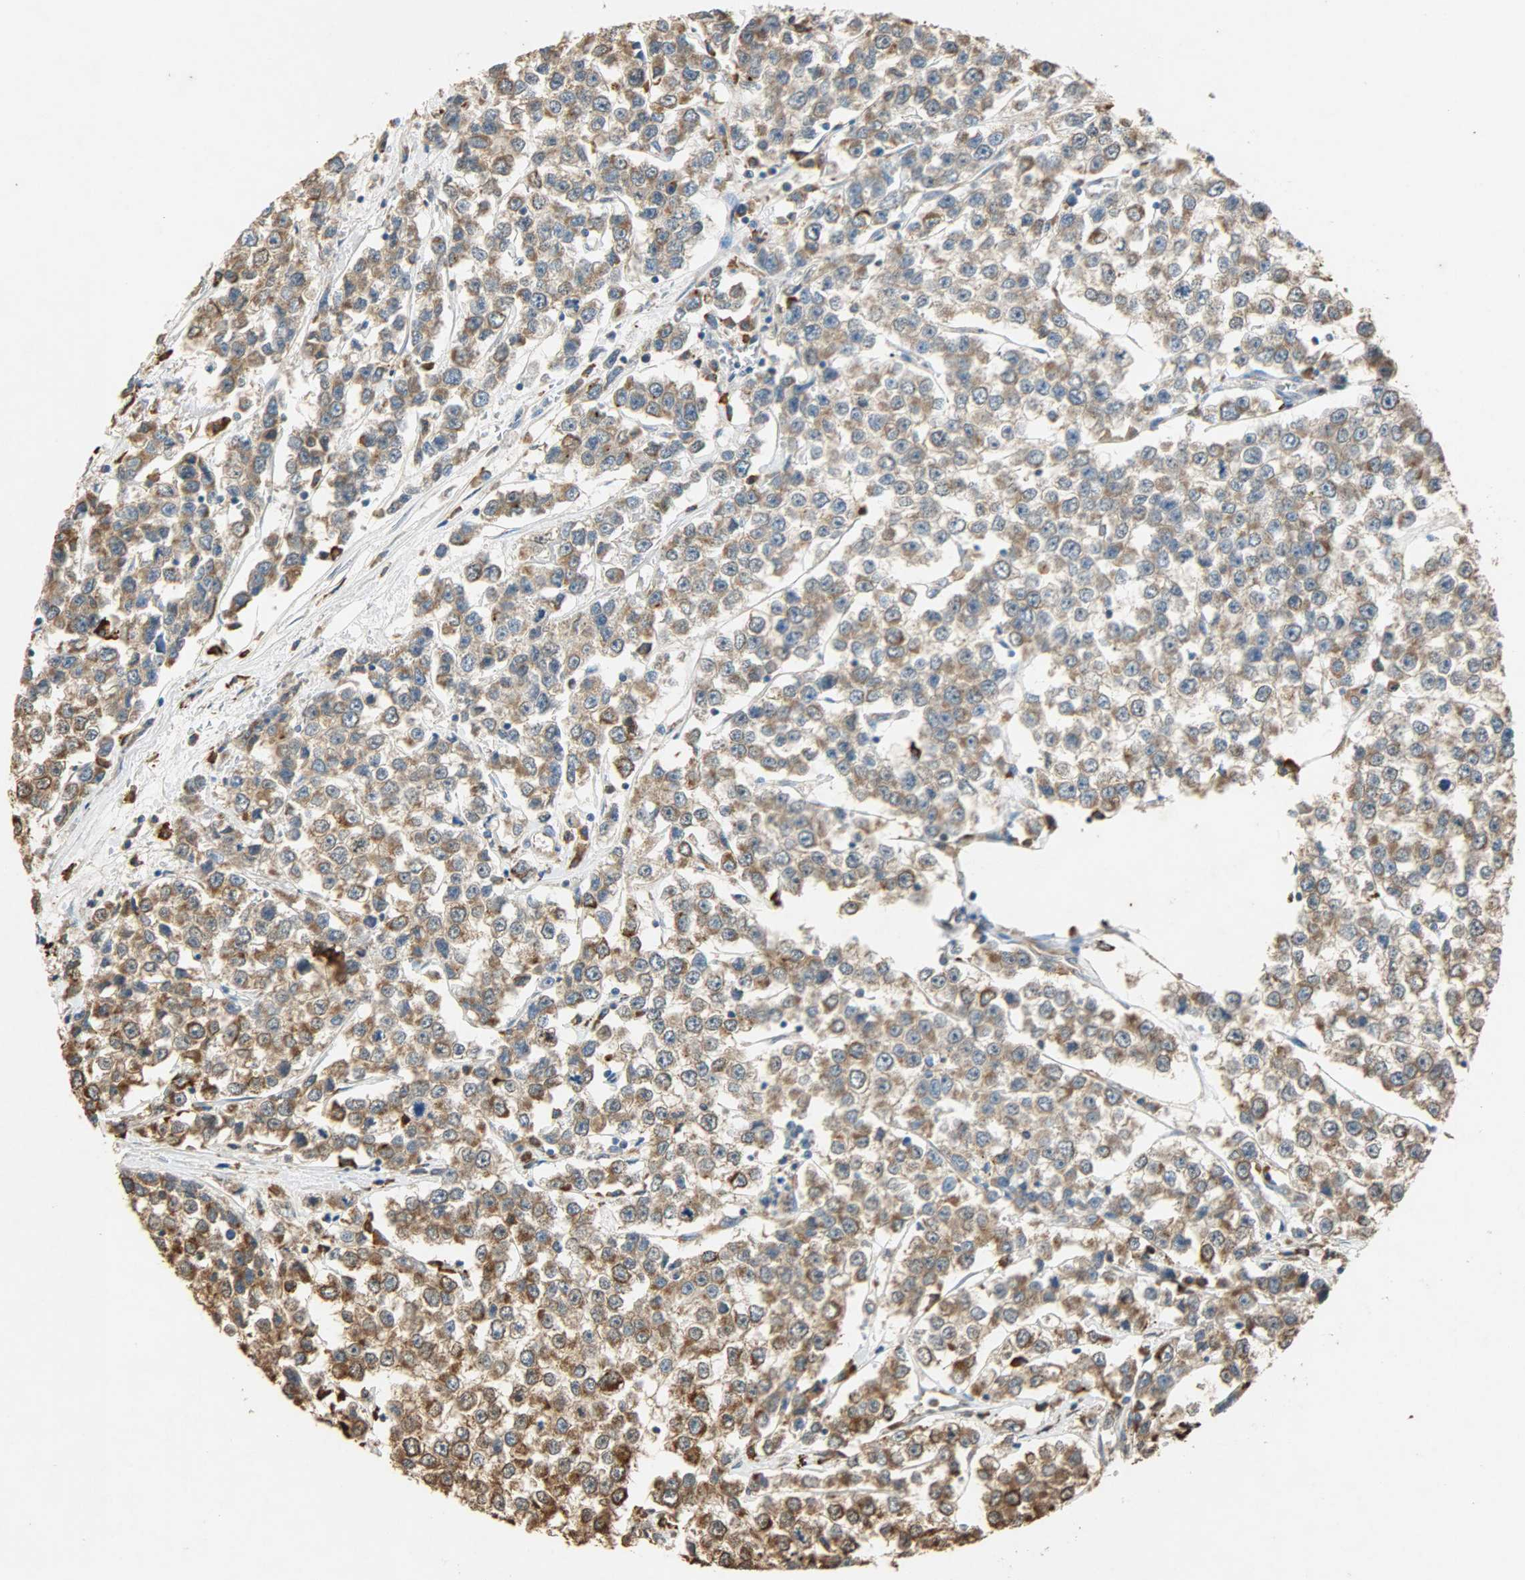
{"staining": {"intensity": "moderate", "quantity": ">75%", "location": "cytoplasmic/membranous"}, "tissue": "testis cancer", "cell_type": "Tumor cells", "image_type": "cancer", "snomed": [{"axis": "morphology", "description": "Seminoma, NOS"}, {"axis": "morphology", "description": "Carcinoma, Embryonal, NOS"}, {"axis": "topography", "description": "Testis"}], "caption": "Moderate cytoplasmic/membranous positivity for a protein is present in approximately >75% of tumor cells of testis cancer (embryonal carcinoma) using immunohistochemistry (IHC).", "gene": "HSPA5", "patient": {"sex": "male", "age": 52}}